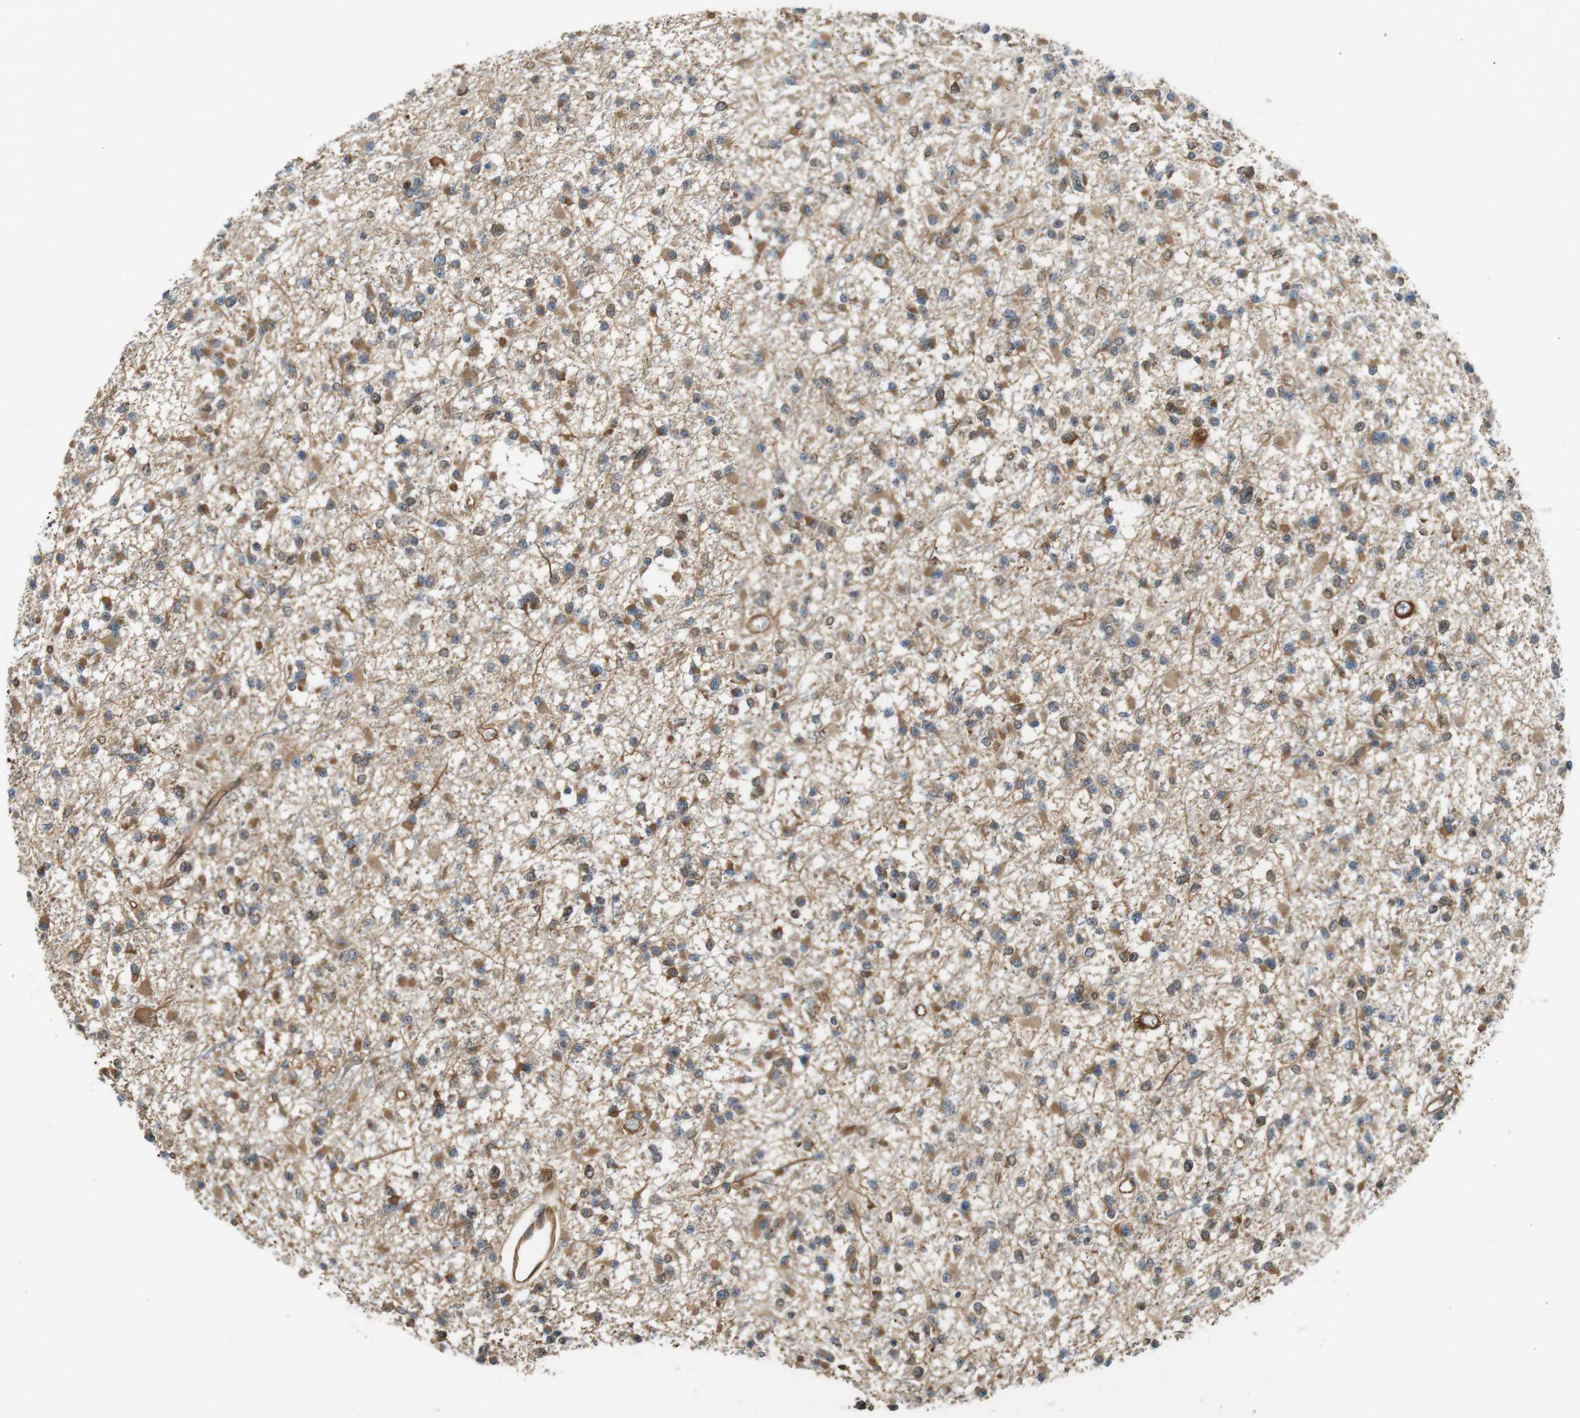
{"staining": {"intensity": "moderate", "quantity": ">75%", "location": "cytoplasmic/membranous"}, "tissue": "glioma", "cell_type": "Tumor cells", "image_type": "cancer", "snomed": [{"axis": "morphology", "description": "Glioma, malignant, Low grade"}, {"axis": "topography", "description": "Brain"}], "caption": "Glioma tissue demonstrates moderate cytoplasmic/membranous positivity in approximately >75% of tumor cells, visualized by immunohistochemistry. The protein is stained brown, and the nuclei are stained in blue (DAB (3,3'-diaminobenzidine) IHC with brightfield microscopy, high magnification).", "gene": "PA2G4", "patient": {"sex": "female", "age": 22}}